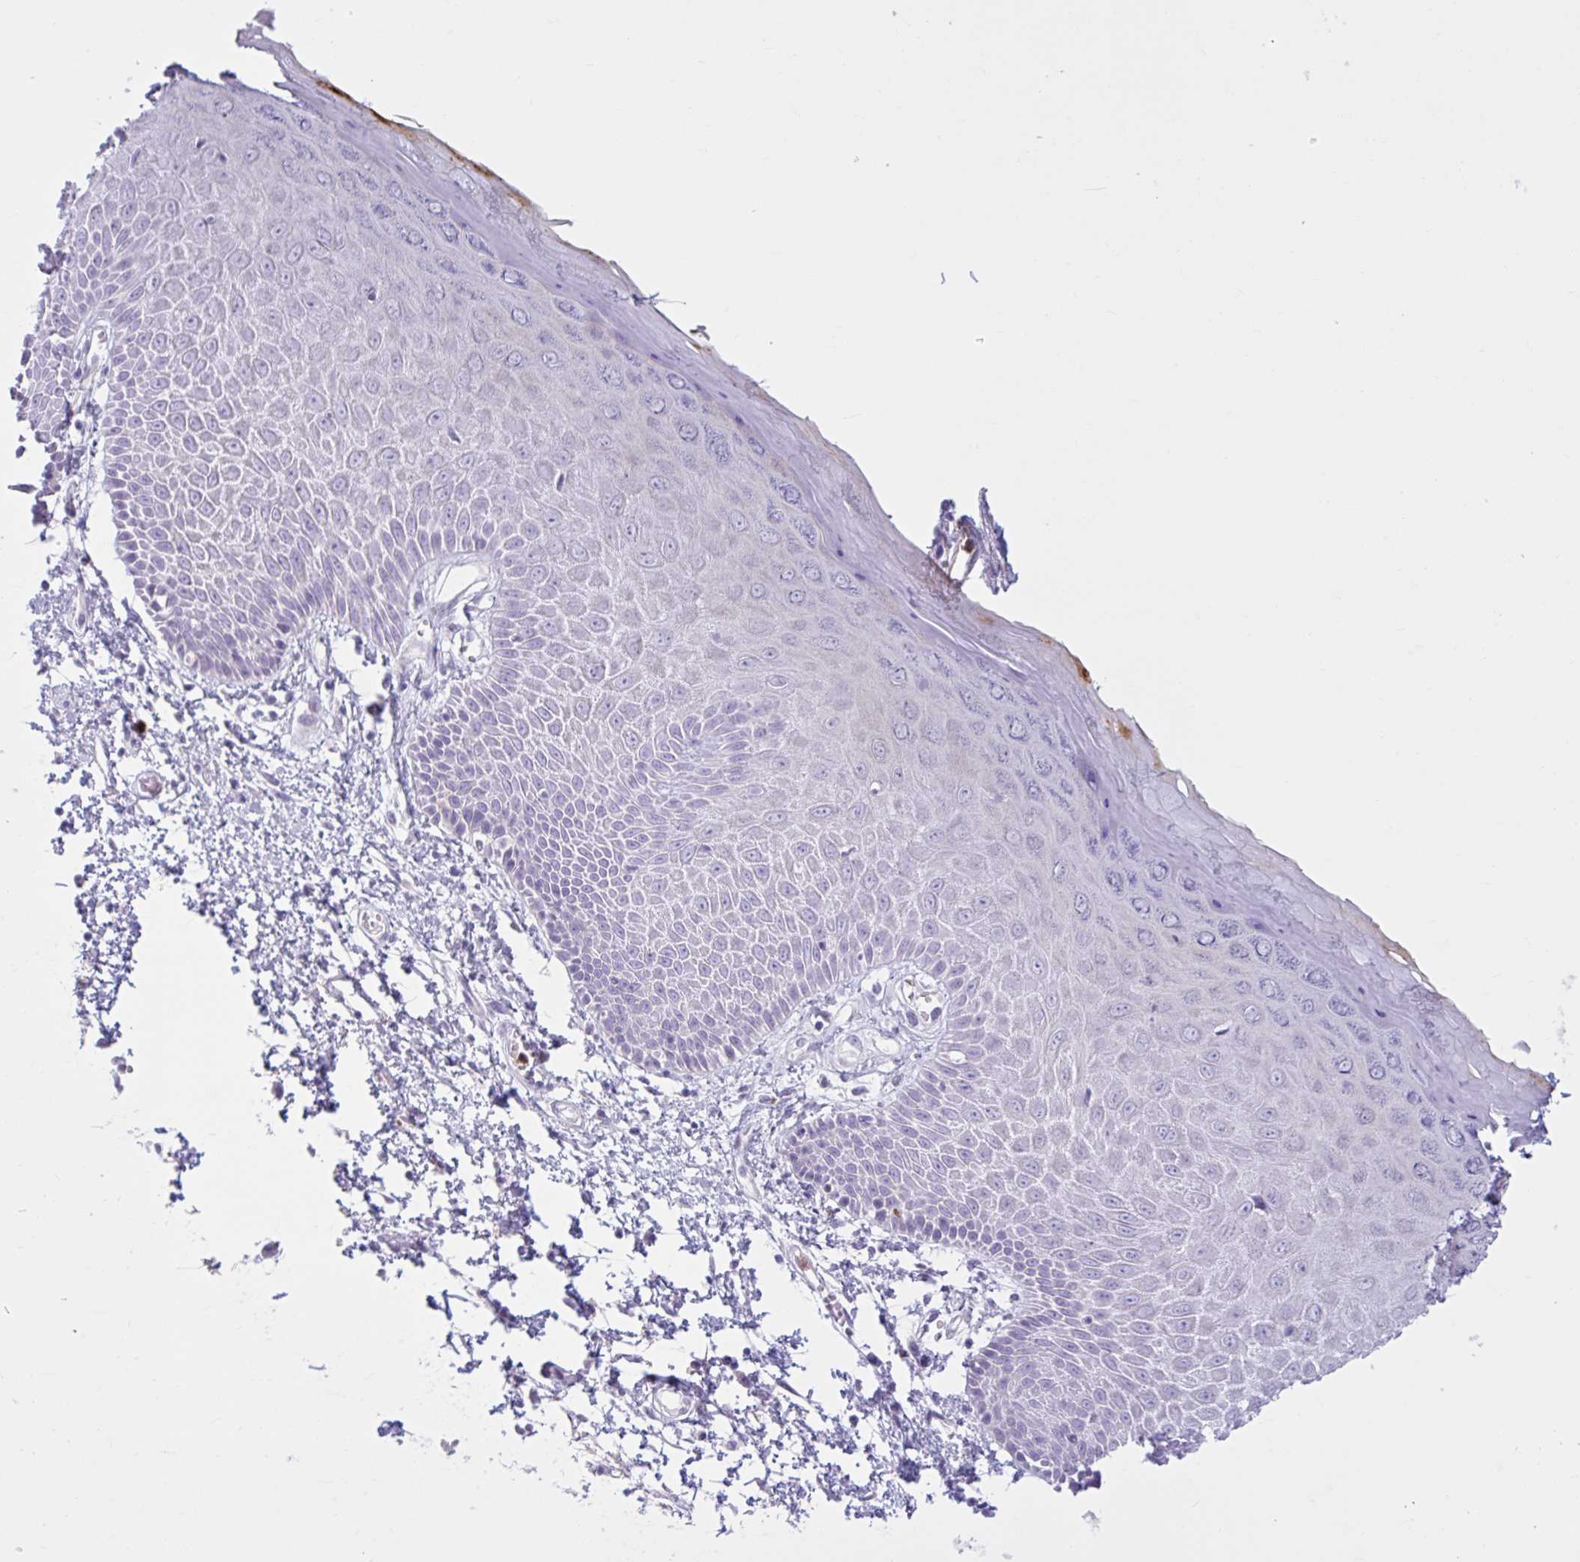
{"staining": {"intensity": "moderate", "quantity": "25%-75%", "location": "cytoplasmic/membranous"}, "tissue": "skin", "cell_type": "Epidermal cells", "image_type": "normal", "snomed": [{"axis": "morphology", "description": "Normal tissue, NOS"}, {"axis": "topography", "description": "Anal"}, {"axis": "topography", "description": "Peripheral nerve tissue"}], "caption": "Immunohistochemical staining of benign skin reveals moderate cytoplasmic/membranous protein positivity in approximately 25%-75% of epidermal cells.", "gene": "CEP120", "patient": {"sex": "male", "age": 78}}